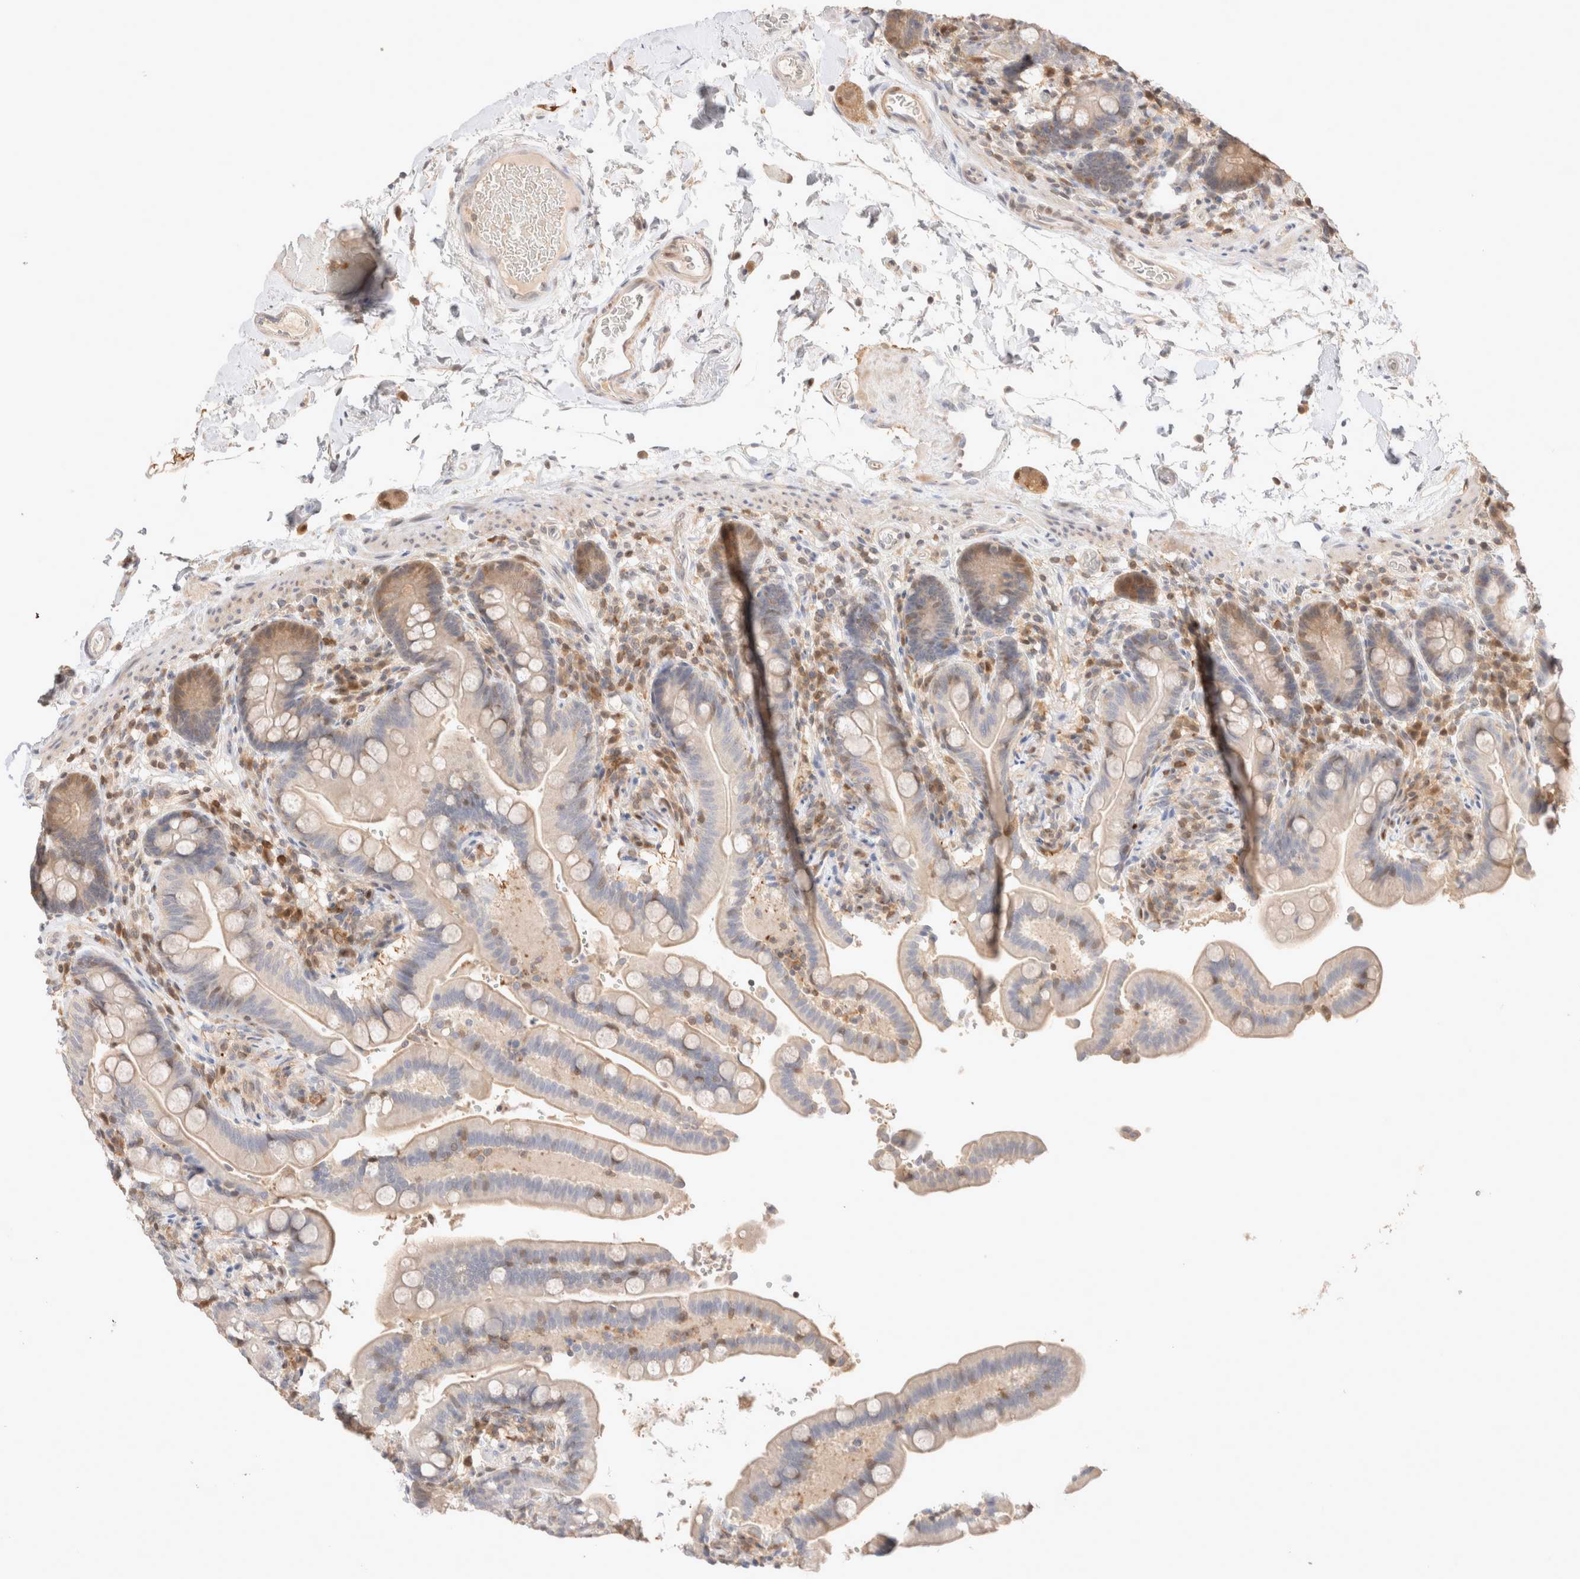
{"staining": {"intensity": "weak", "quantity": ">75%", "location": "cytoplasmic/membranous"}, "tissue": "colon", "cell_type": "Endothelial cells", "image_type": "normal", "snomed": [{"axis": "morphology", "description": "Normal tissue, NOS"}, {"axis": "topography", "description": "Smooth muscle"}, {"axis": "topography", "description": "Colon"}], "caption": "Unremarkable colon was stained to show a protein in brown. There is low levels of weak cytoplasmic/membranous positivity in approximately >75% of endothelial cells. Immunohistochemistry stains the protein of interest in brown and the nuclei are stained blue.", "gene": "STARD10", "patient": {"sex": "male", "age": 73}}